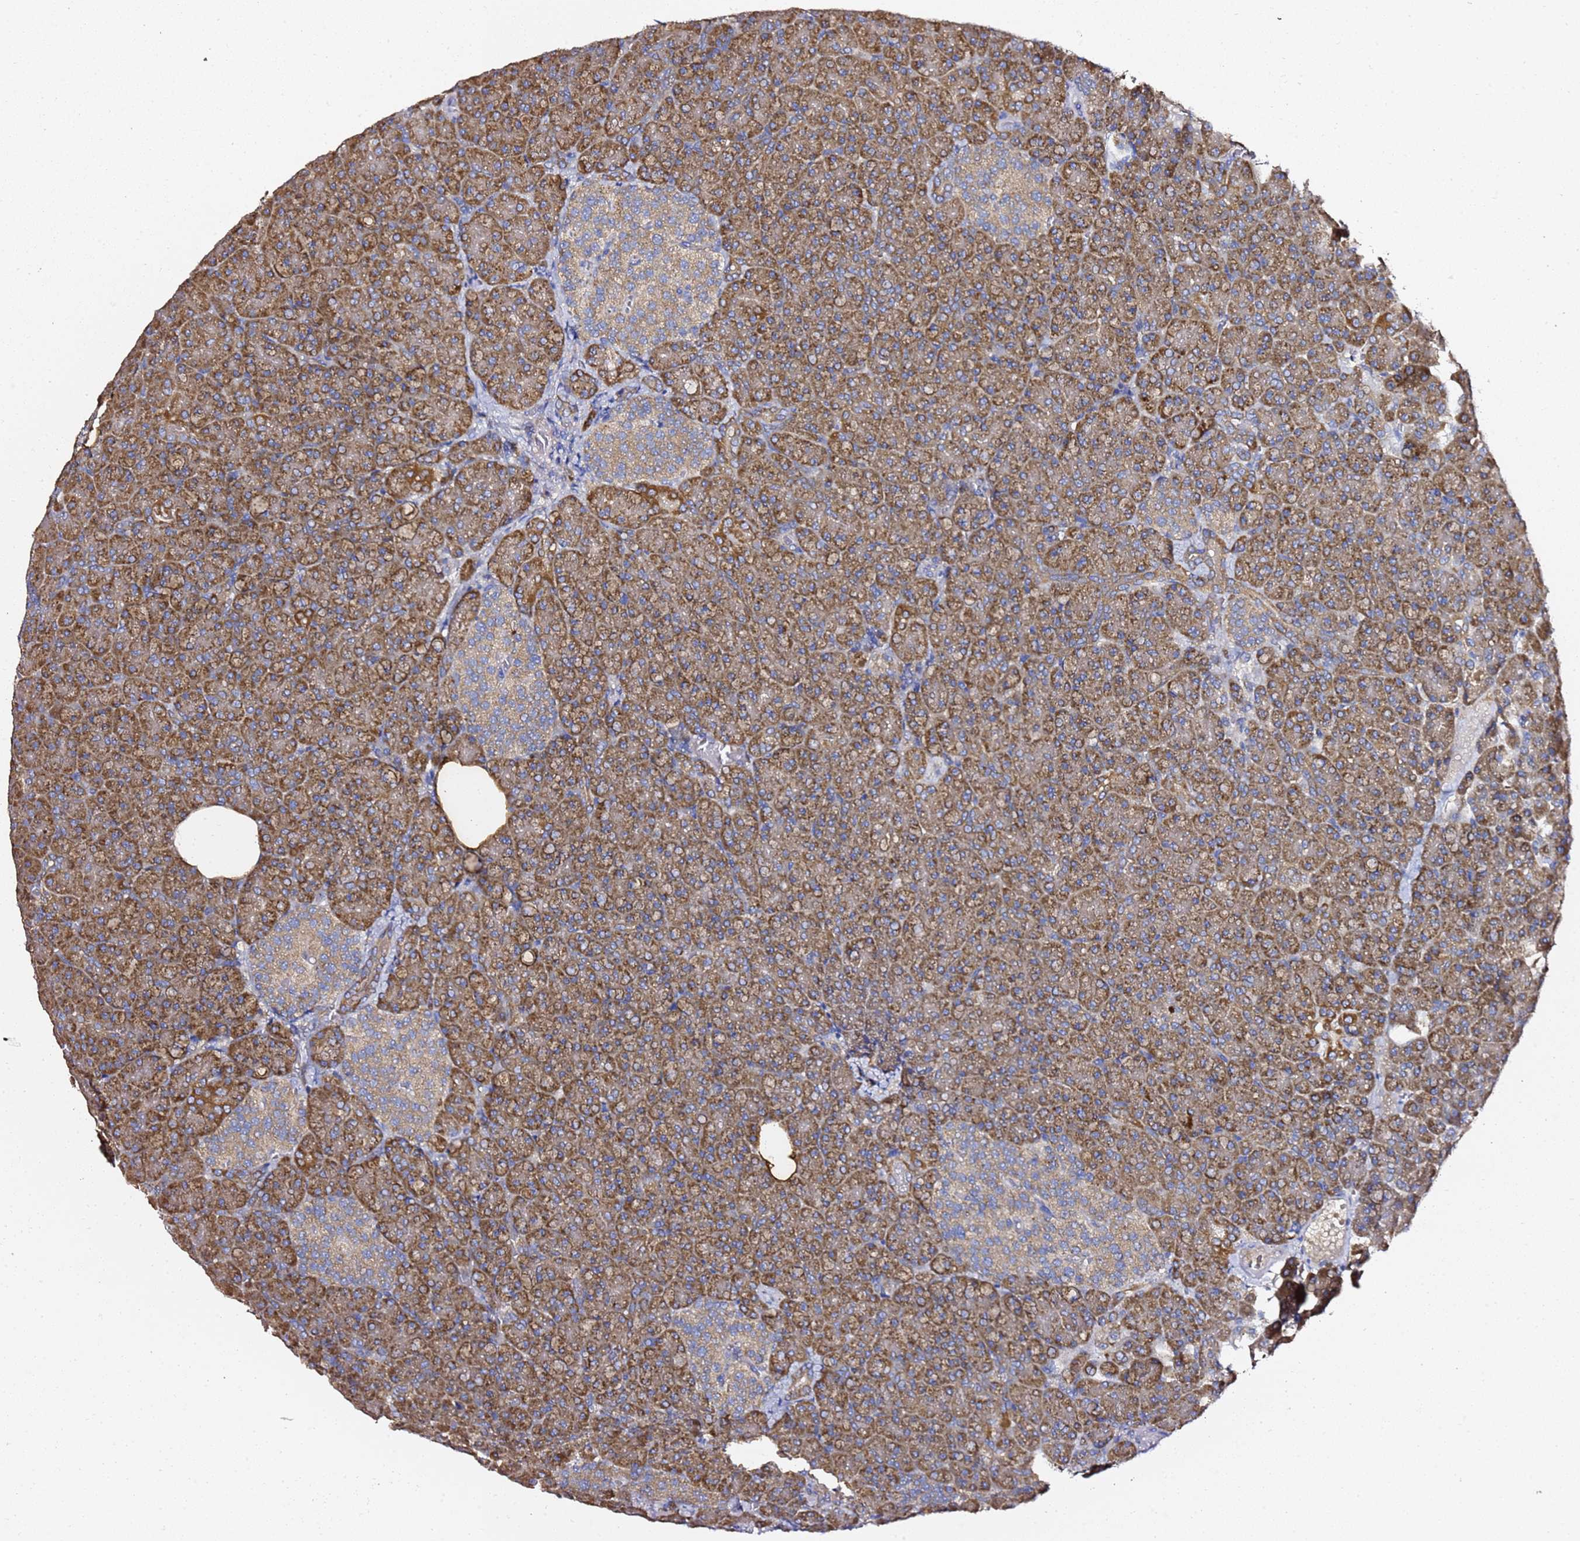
{"staining": {"intensity": "moderate", "quantity": ">75%", "location": "cytoplasmic/membranous"}, "tissue": "pancreas", "cell_type": "Exocrine glandular cells", "image_type": "normal", "snomed": [{"axis": "morphology", "description": "Normal tissue, NOS"}, {"axis": "topography", "description": "Pancreas"}], "caption": "Approximately >75% of exocrine glandular cells in normal human pancreas show moderate cytoplasmic/membranous protein expression as visualized by brown immunohistochemical staining.", "gene": "C19orf12", "patient": {"sex": "female", "age": 74}}